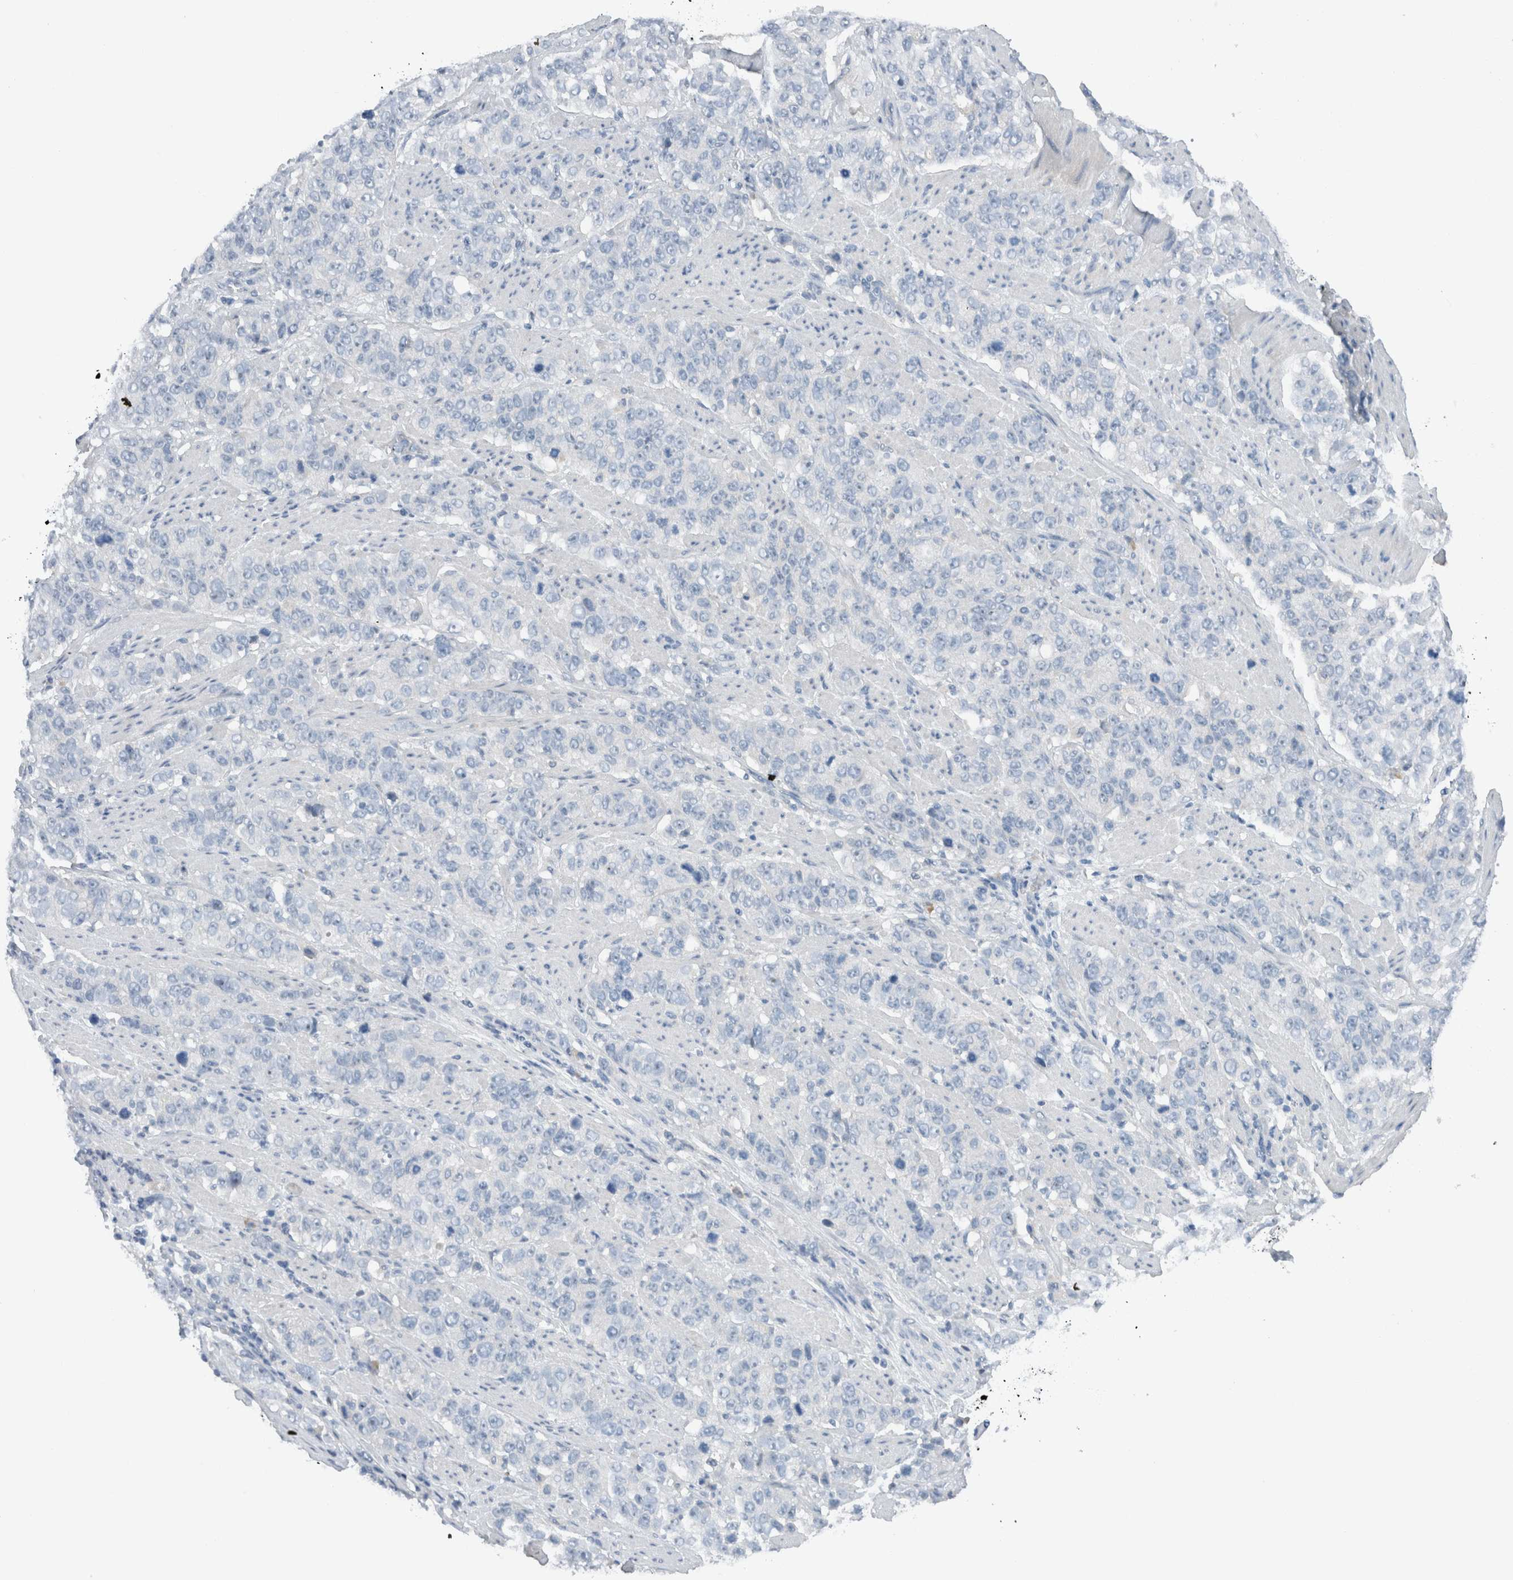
{"staining": {"intensity": "negative", "quantity": "none", "location": "none"}, "tissue": "stomach cancer", "cell_type": "Tumor cells", "image_type": "cancer", "snomed": [{"axis": "morphology", "description": "Adenocarcinoma, NOS"}, {"axis": "topography", "description": "Stomach"}], "caption": "An immunohistochemistry micrograph of adenocarcinoma (stomach) is shown. There is no staining in tumor cells of adenocarcinoma (stomach). (DAB (3,3'-diaminobenzidine) immunohistochemistry (IHC) visualized using brightfield microscopy, high magnification).", "gene": "DUOX1", "patient": {"sex": "male", "age": 48}}